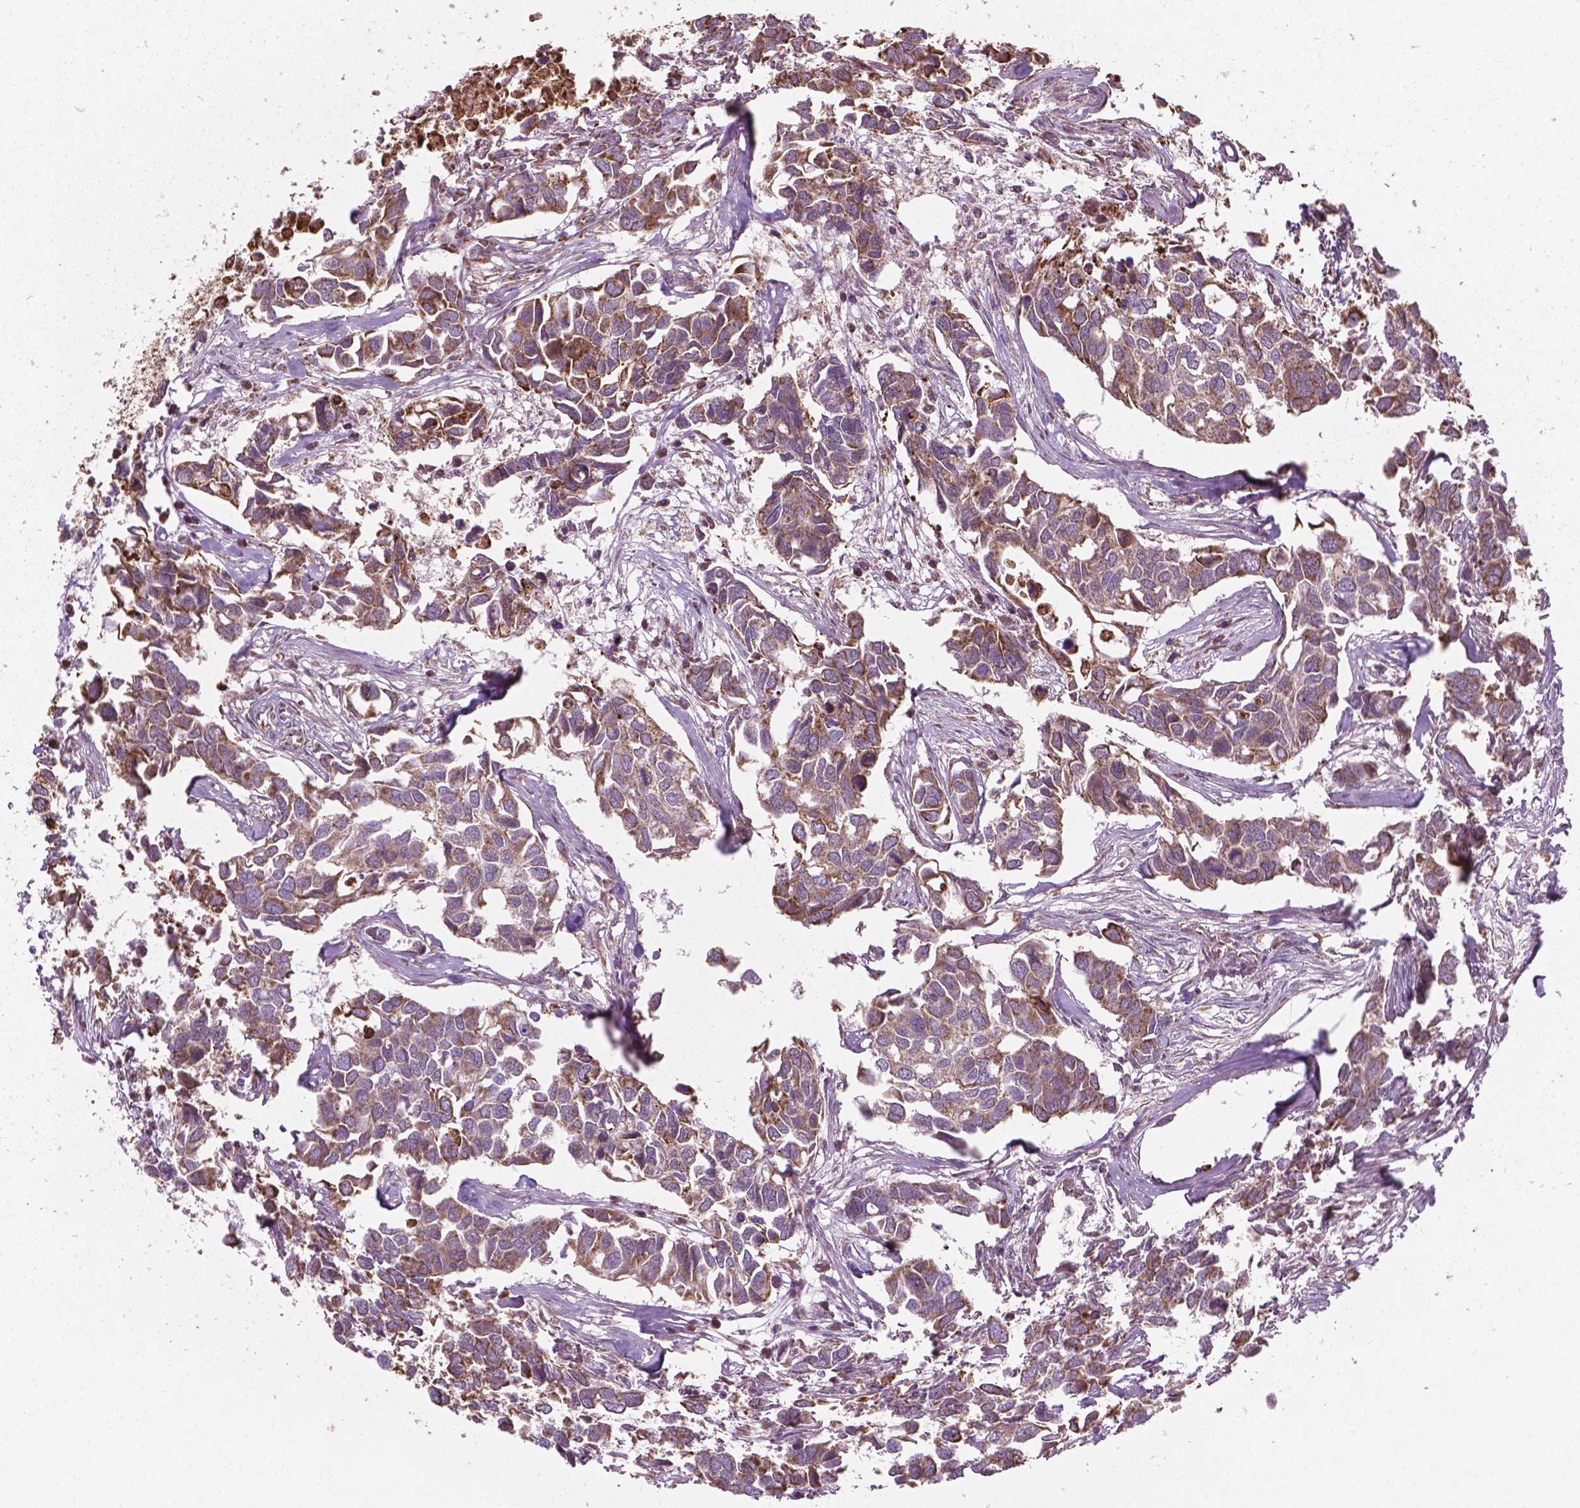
{"staining": {"intensity": "weak", "quantity": ">75%", "location": "cytoplasmic/membranous"}, "tissue": "breast cancer", "cell_type": "Tumor cells", "image_type": "cancer", "snomed": [{"axis": "morphology", "description": "Duct carcinoma"}, {"axis": "topography", "description": "Breast"}], "caption": "Brown immunohistochemical staining in human breast infiltrating ductal carcinoma shows weak cytoplasmic/membranous positivity in approximately >75% of tumor cells. (DAB (3,3'-diaminobenzidine) IHC with brightfield microscopy, high magnification).", "gene": "HS3ST3A1", "patient": {"sex": "female", "age": 83}}